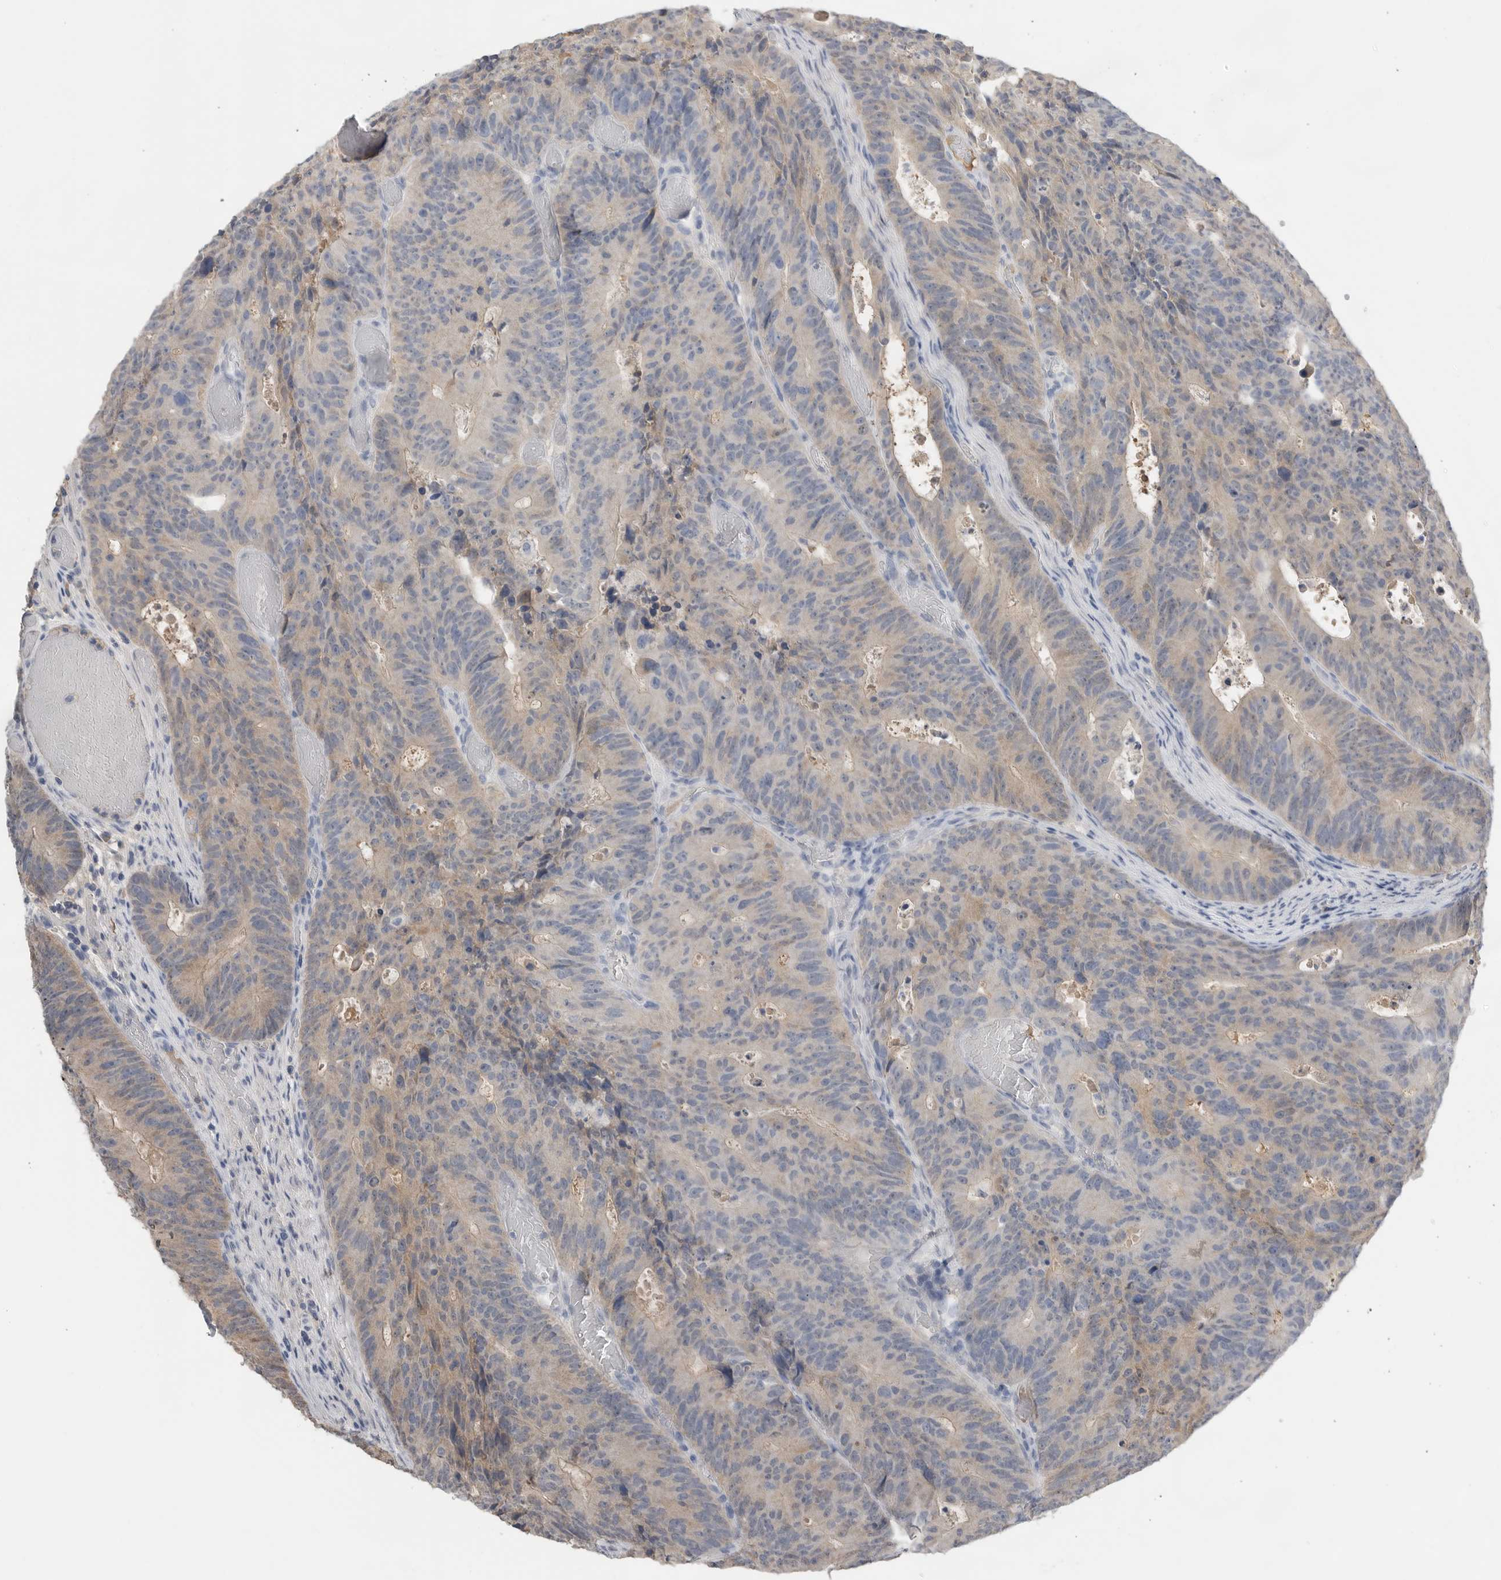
{"staining": {"intensity": "weak", "quantity": "25%-75%", "location": "cytoplasmic/membranous"}, "tissue": "colorectal cancer", "cell_type": "Tumor cells", "image_type": "cancer", "snomed": [{"axis": "morphology", "description": "Adenocarcinoma, NOS"}, {"axis": "topography", "description": "Colon"}], "caption": "Tumor cells exhibit weak cytoplasmic/membranous expression in approximately 25%-75% of cells in adenocarcinoma (colorectal). (Stains: DAB (3,3'-diaminobenzidine) in brown, nuclei in blue, Microscopy: brightfield microscopy at high magnification).", "gene": "FABP6", "patient": {"sex": "male", "age": 87}}